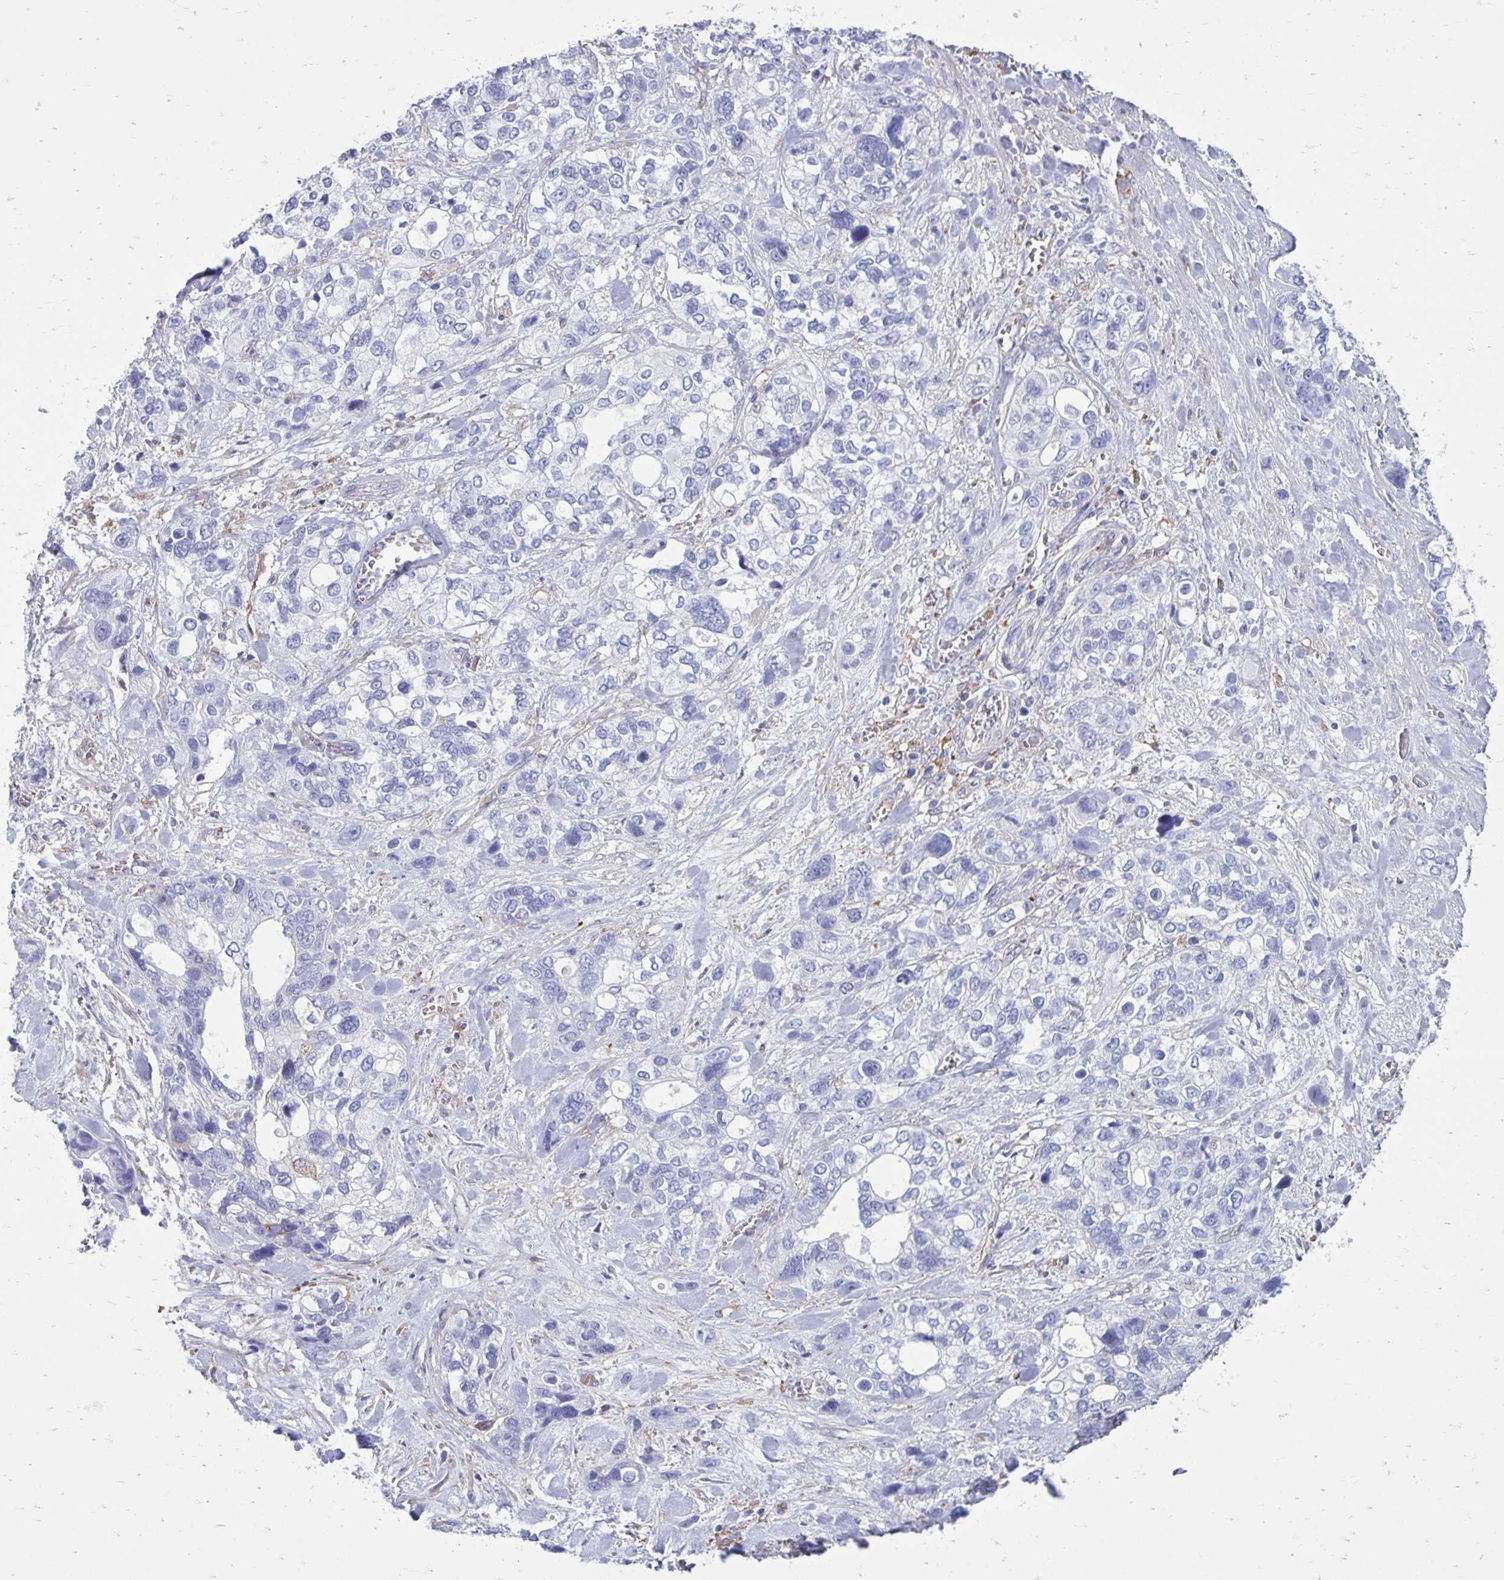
{"staining": {"intensity": "negative", "quantity": "none", "location": "none"}, "tissue": "stomach cancer", "cell_type": "Tumor cells", "image_type": "cancer", "snomed": [{"axis": "morphology", "description": "Adenocarcinoma, NOS"}, {"axis": "topography", "description": "Stomach, upper"}], "caption": "A photomicrograph of human stomach cancer (adenocarcinoma) is negative for staining in tumor cells. (IHC, brightfield microscopy, high magnification).", "gene": "CLTA", "patient": {"sex": "female", "age": 81}}